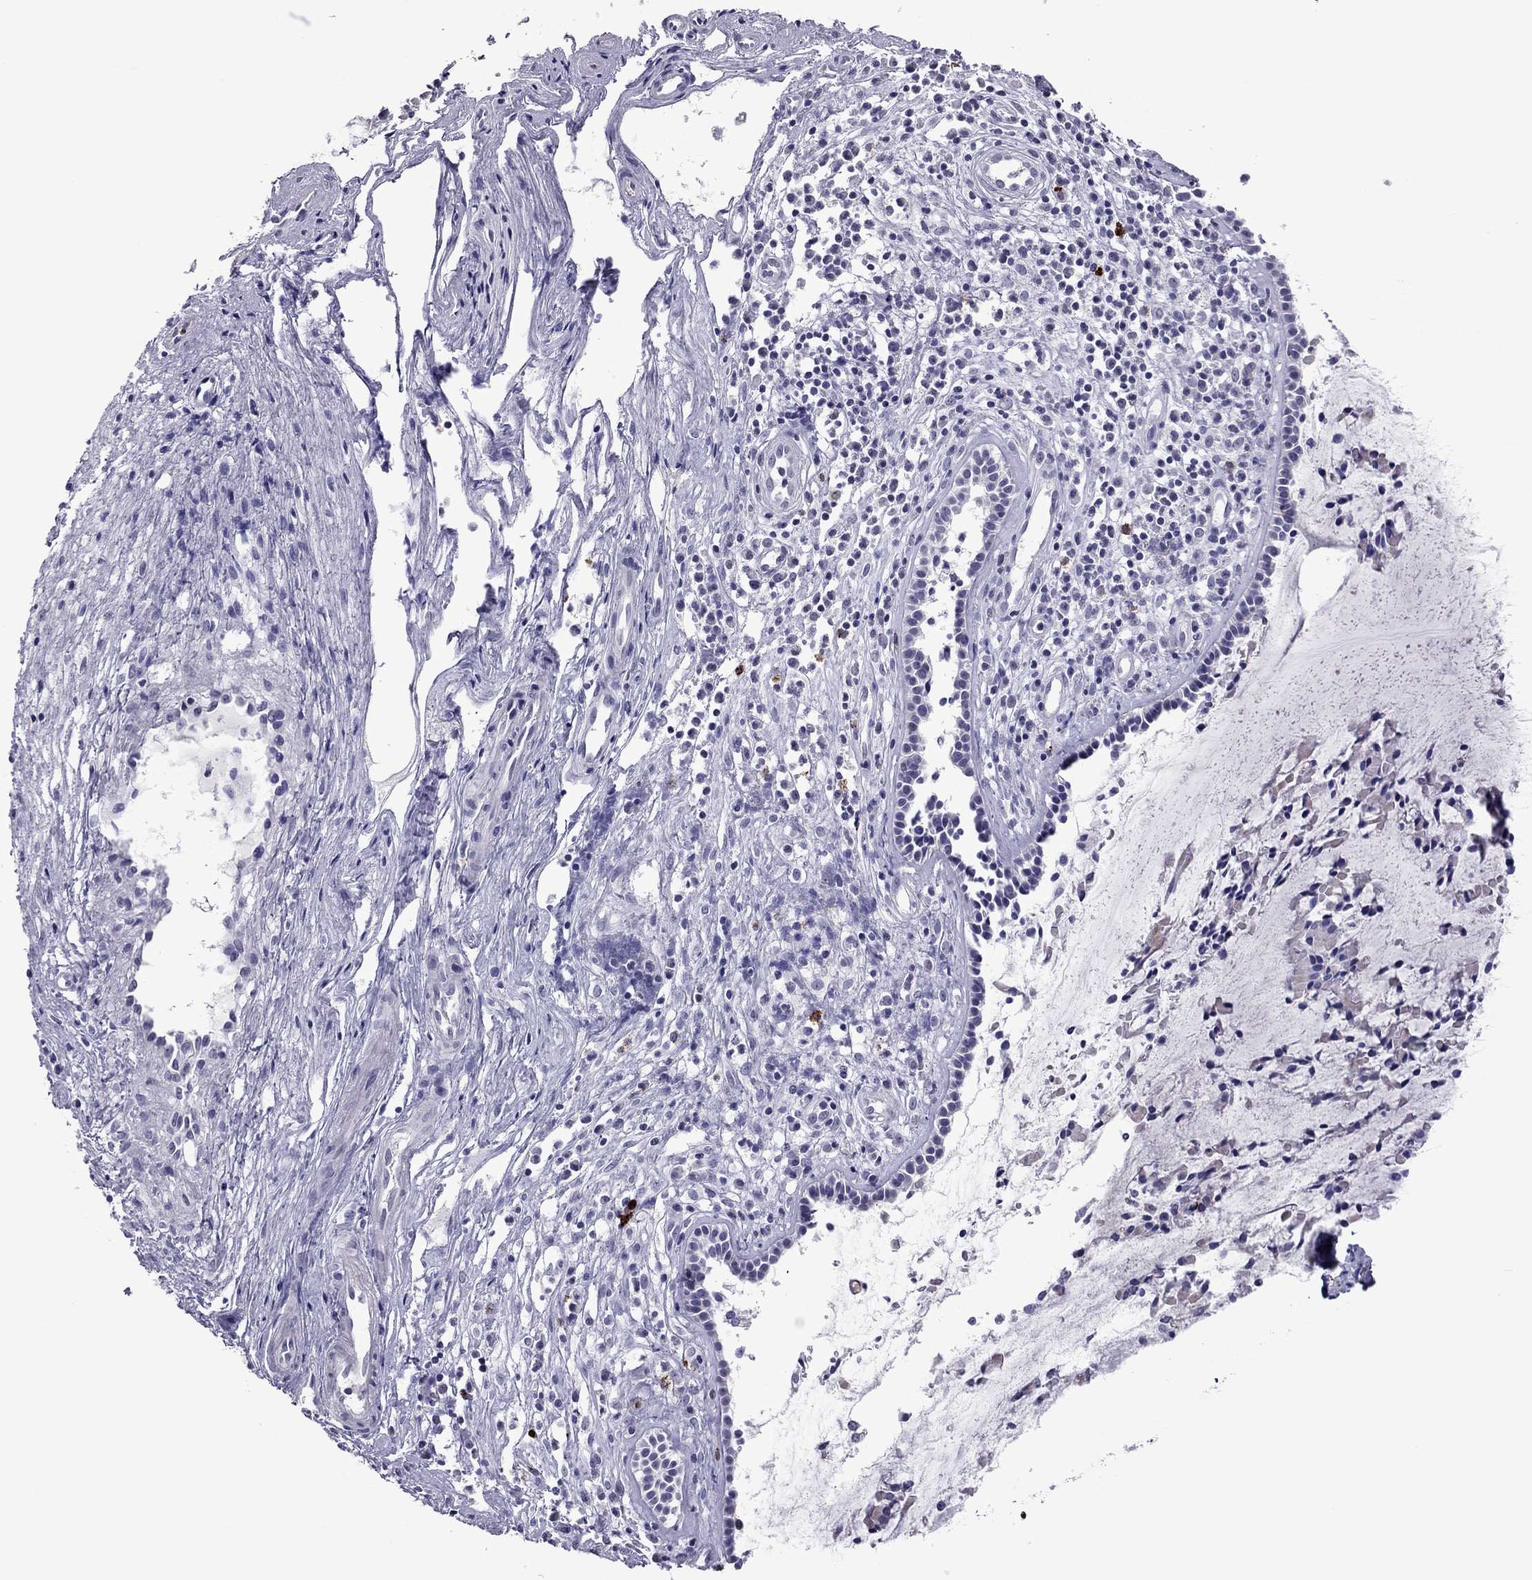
{"staining": {"intensity": "negative", "quantity": "none", "location": "none"}, "tissue": "nasopharynx", "cell_type": "Respiratory epithelial cells", "image_type": "normal", "snomed": [{"axis": "morphology", "description": "Normal tissue, NOS"}, {"axis": "topography", "description": "Nasopharynx"}], "caption": "High power microscopy image of an immunohistochemistry (IHC) micrograph of unremarkable nasopharynx, revealing no significant positivity in respiratory epithelial cells.", "gene": "CCL27", "patient": {"sex": "female", "age": 47}}